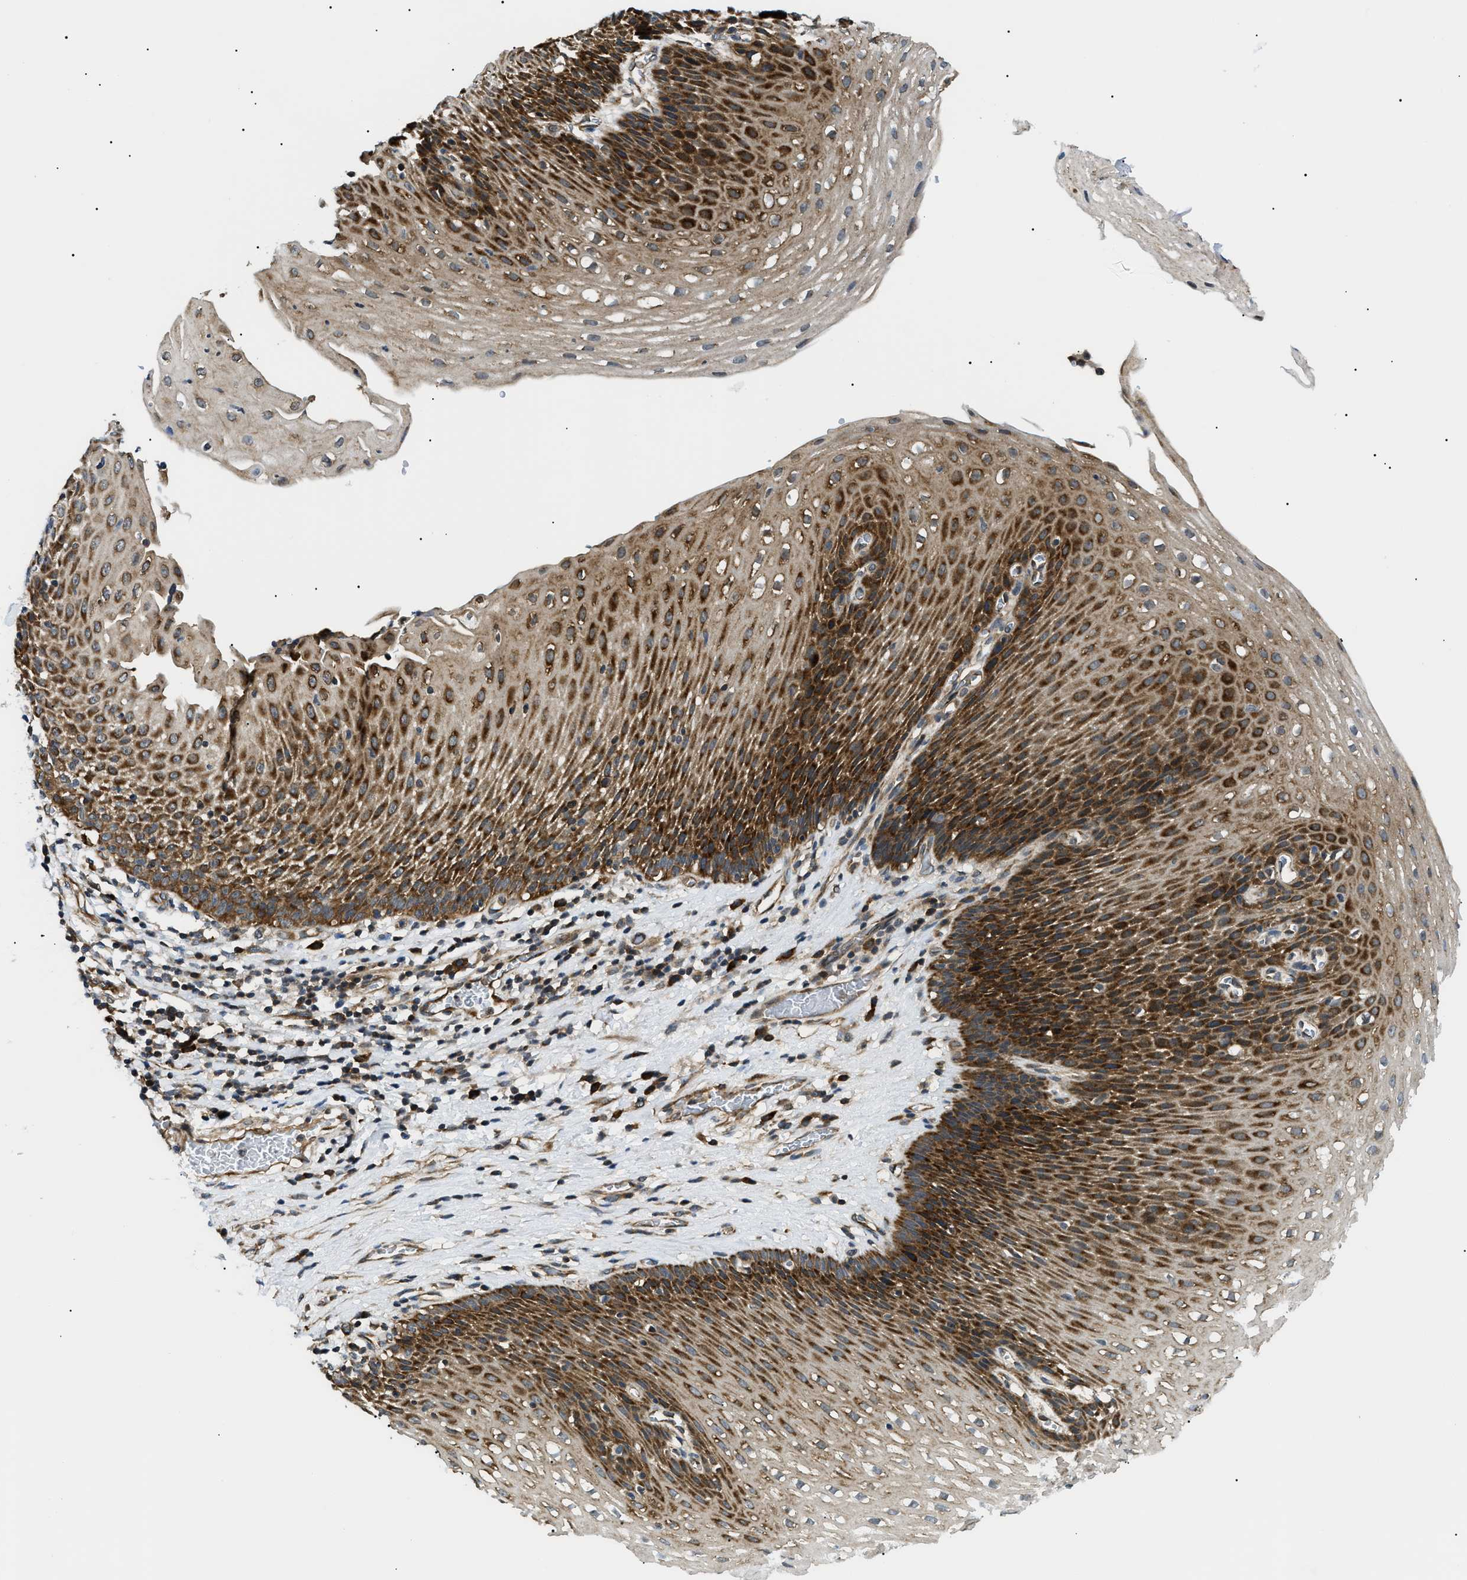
{"staining": {"intensity": "strong", "quantity": ">75%", "location": "cytoplasmic/membranous"}, "tissue": "esophagus", "cell_type": "Squamous epithelial cells", "image_type": "normal", "snomed": [{"axis": "morphology", "description": "Normal tissue, NOS"}, {"axis": "topography", "description": "Esophagus"}], "caption": "IHC micrograph of benign human esophagus stained for a protein (brown), which shows high levels of strong cytoplasmic/membranous positivity in about >75% of squamous epithelial cells.", "gene": "SRPK1", "patient": {"sex": "male", "age": 48}}